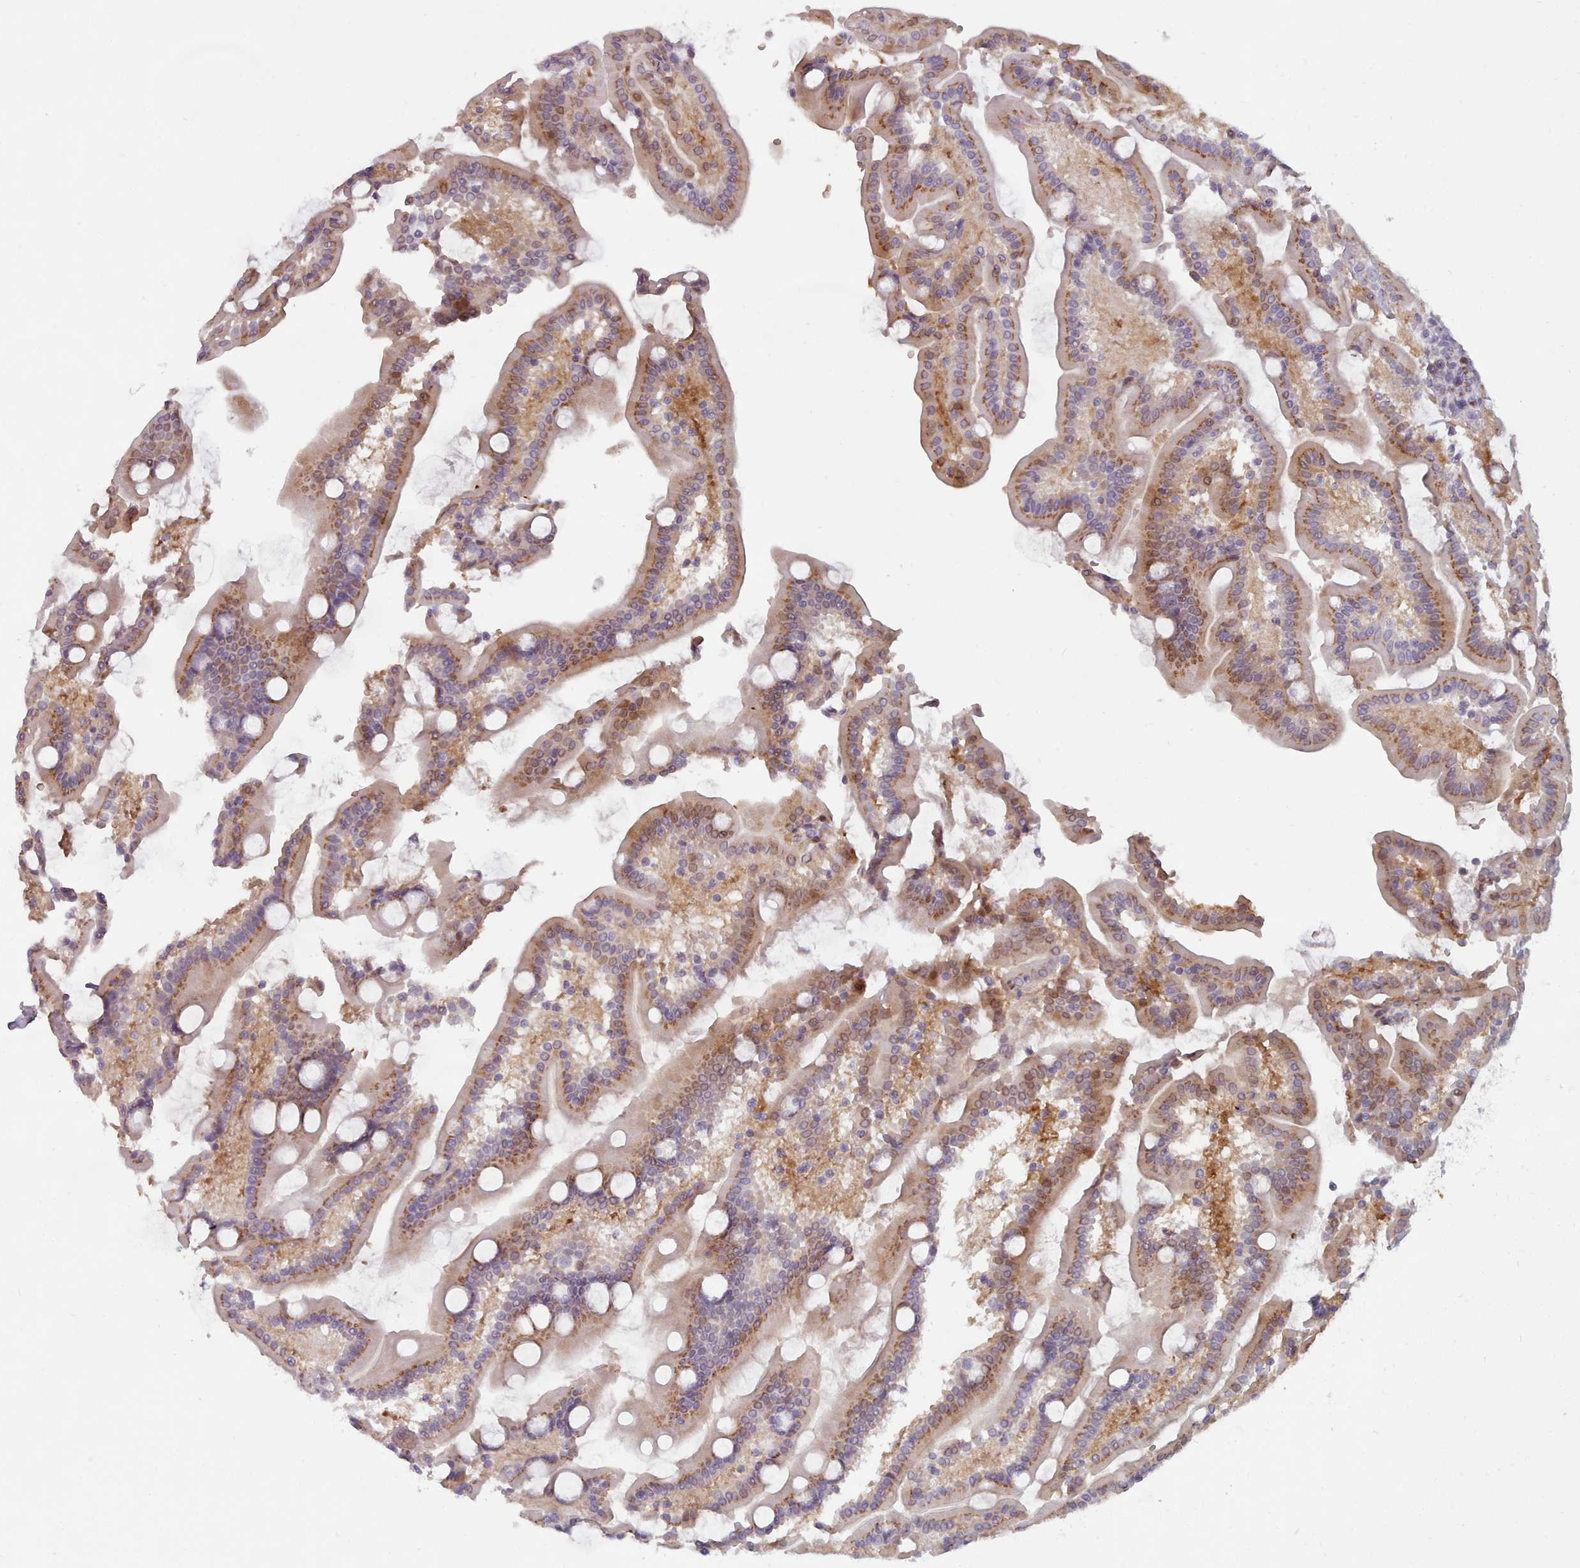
{"staining": {"intensity": "strong", "quantity": ">75%", "location": "cytoplasmic/membranous"}, "tissue": "duodenum", "cell_type": "Glandular cells", "image_type": "normal", "snomed": [{"axis": "morphology", "description": "Normal tissue, NOS"}, {"axis": "topography", "description": "Duodenum"}], "caption": "The image demonstrates staining of normal duodenum, revealing strong cytoplasmic/membranous protein staining (brown color) within glandular cells.", "gene": "MAN1B1", "patient": {"sex": "male", "age": 55}}